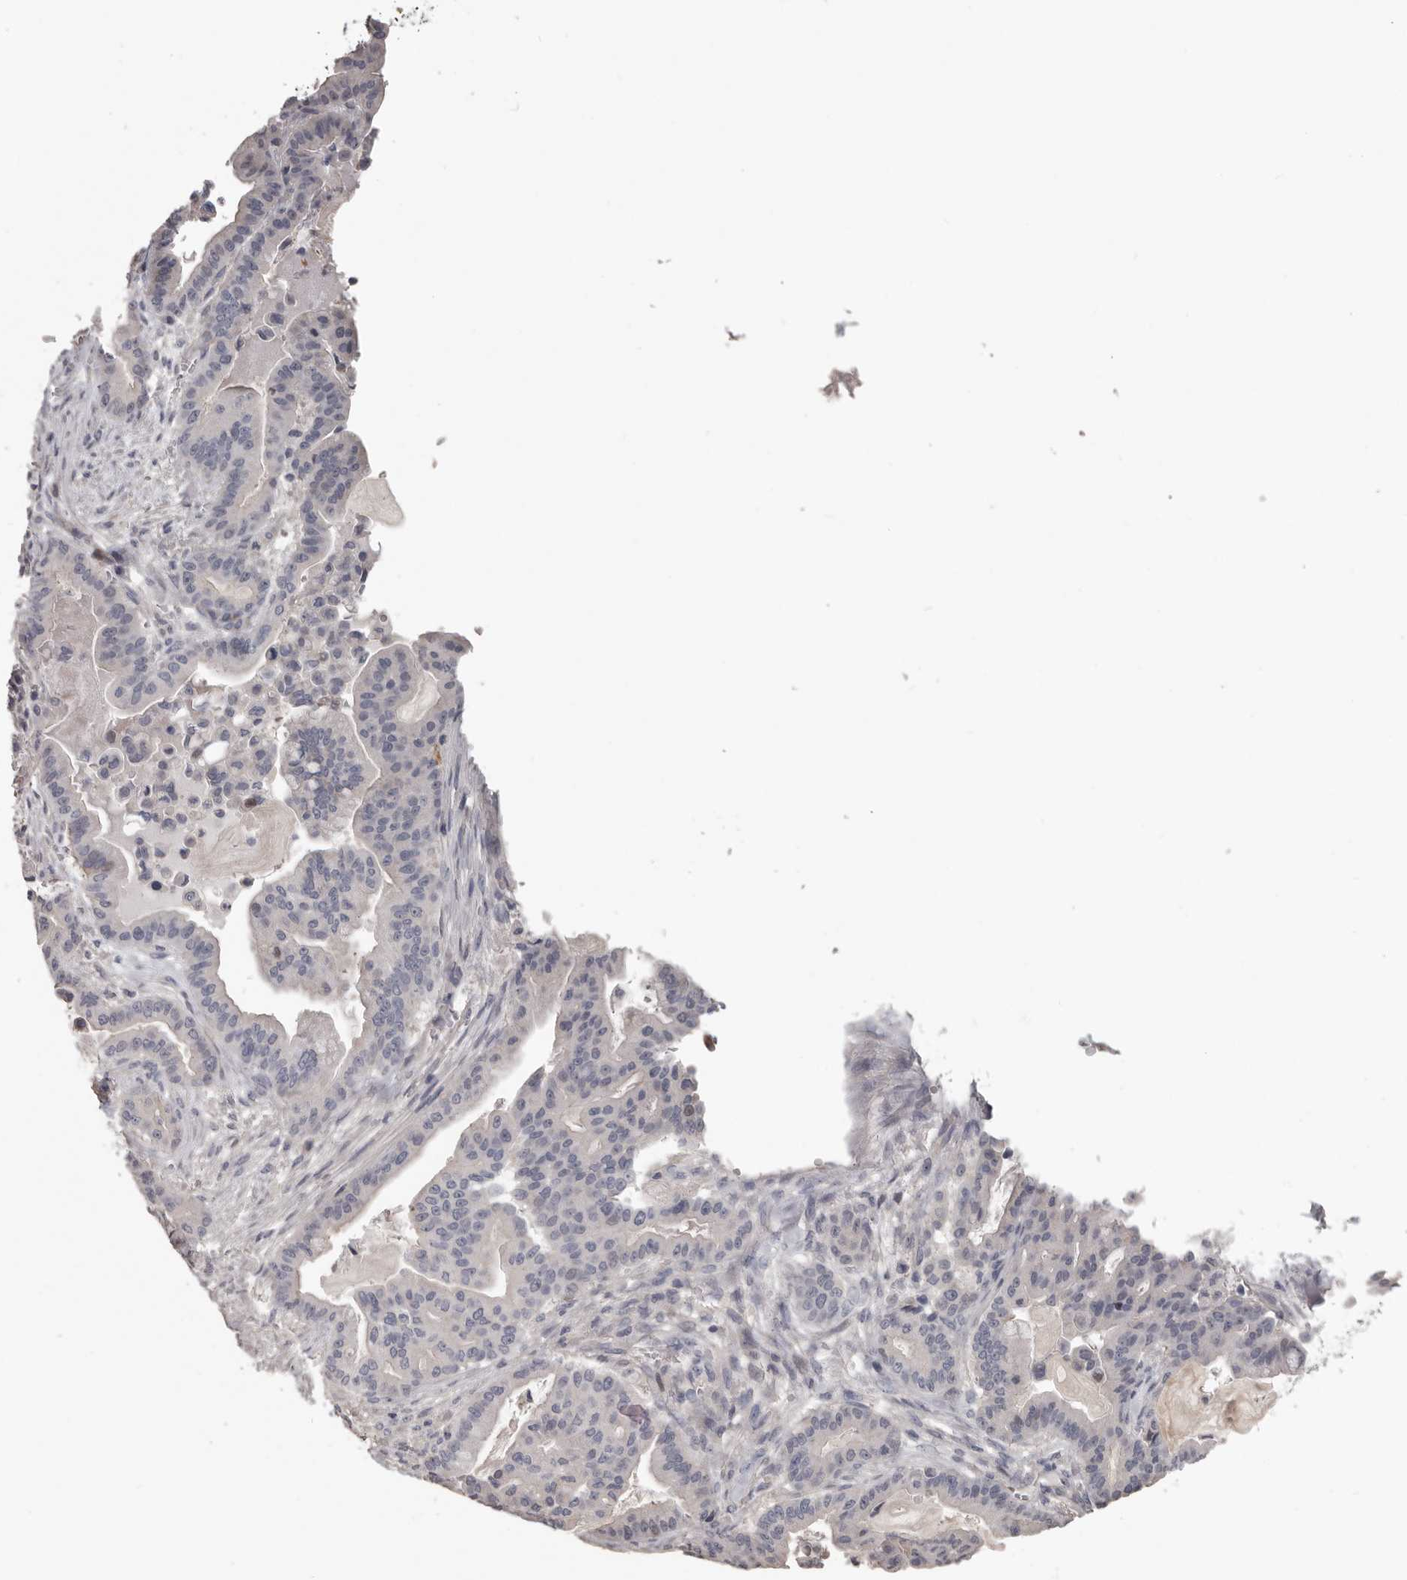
{"staining": {"intensity": "negative", "quantity": "none", "location": "none"}, "tissue": "pancreatic cancer", "cell_type": "Tumor cells", "image_type": "cancer", "snomed": [{"axis": "morphology", "description": "Adenocarcinoma, NOS"}, {"axis": "topography", "description": "Pancreas"}], "caption": "Tumor cells show no significant expression in adenocarcinoma (pancreatic).", "gene": "RNF217", "patient": {"sex": "male", "age": 63}}